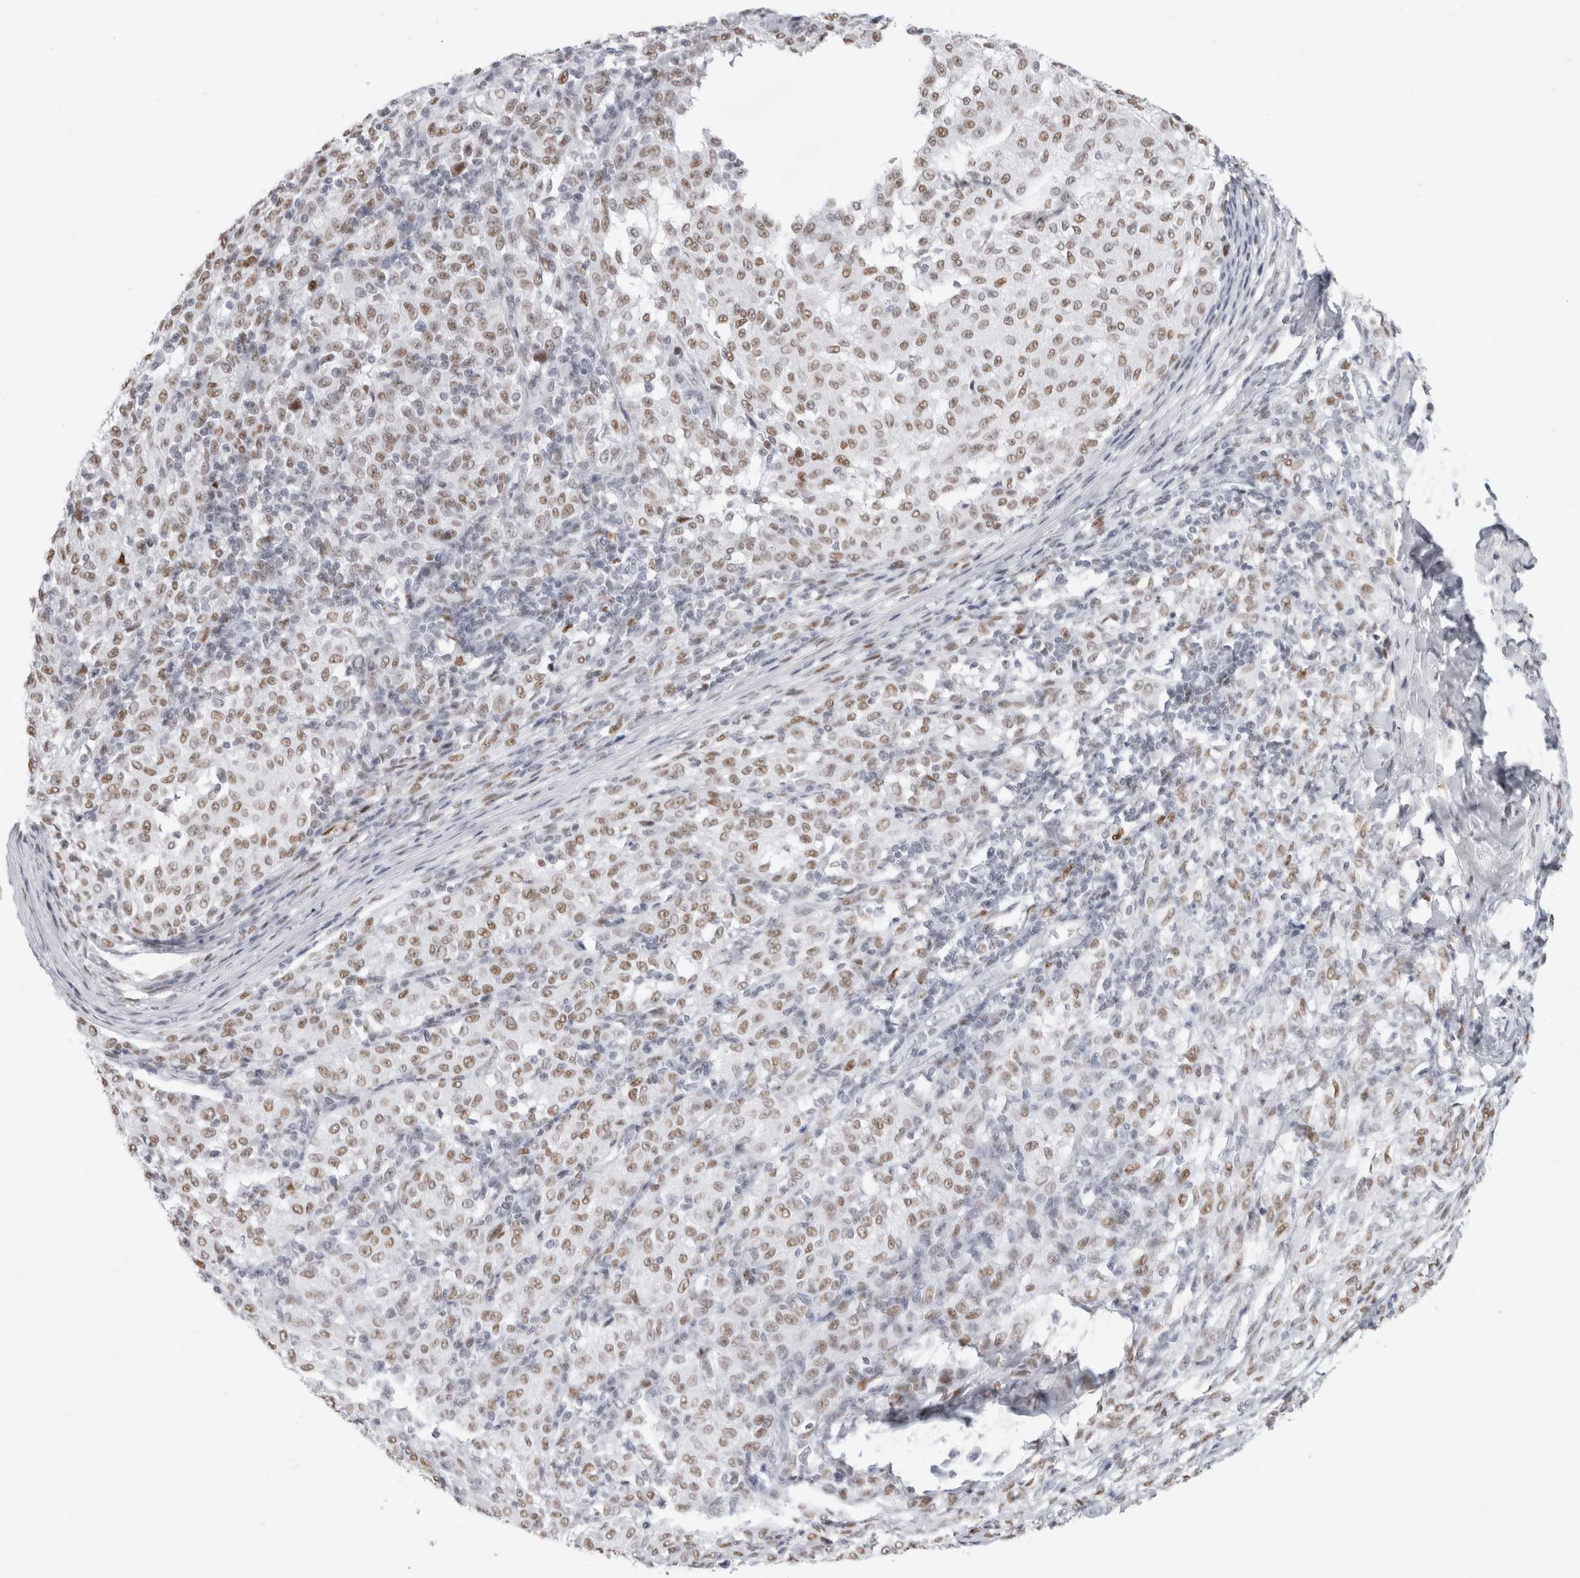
{"staining": {"intensity": "moderate", "quantity": ">75%", "location": "nuclear"}, "tissue": "melanoma", "cell_type": "Tumor cells", "image_type": "cancer", "snomed": [{"axis": "morphology", "description": "Malignant melanoma, NOS"}, {"axis": "topography", "description": "Skin"}], "caption": "DAB (3,3'-diaminobenzidine) immunohistochemical staining of human malignant melanoma displays moderate nuclear protein expression in about >75% of tumor cells.", "gene": "SMARCC1", "patient": {"sex": "female", "age": 72}}